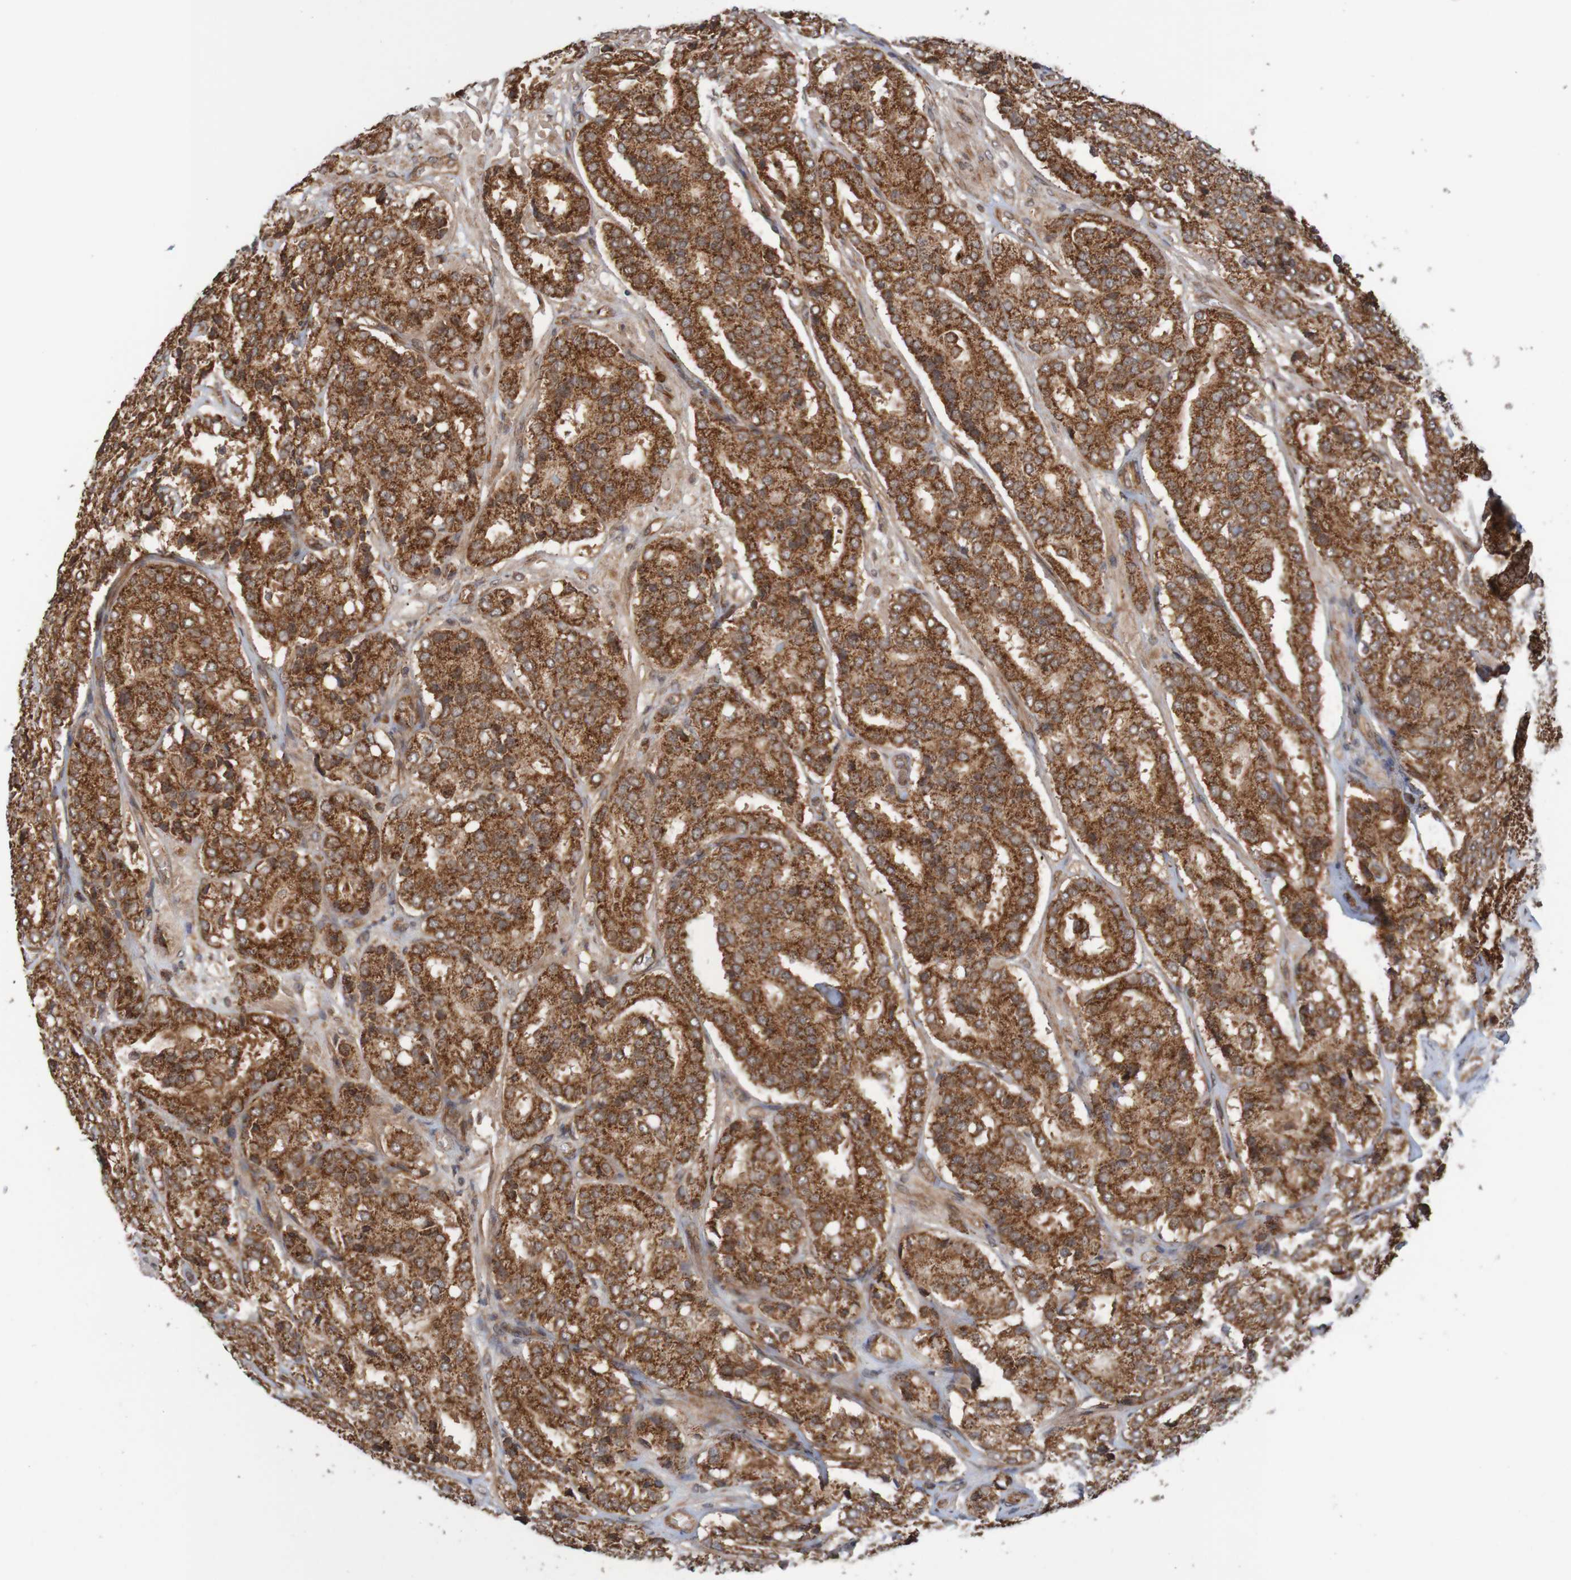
{"staining": {"intensity": "strong", "quantity": ">75%", "location": "cytoplasmic/membranous"}, "tissue": "prostate cancer", "cell_type": "Tumor cells", "image_type": "cancer", "snomed": [{"axis": "morphology", "description": "Adenocarcinoma, High grade"}, {"axis": "topography", "description": "Prostate"}], "caption": "High-power microscopy captured an immunohistochemistry photomicrograph of prostate high-grade adenocarcinoma, revealing strong cytoplasmic/membranous positivity in approximately >75% of tumor cells. (Stains: DAB (3,3'-diaminobenzidine) in brown, nuclei in blue, Microscopy: brightfield microscopy at high magnification).", "gene": "MRPL52", "patient": {"sex": "male", "age": 65}}